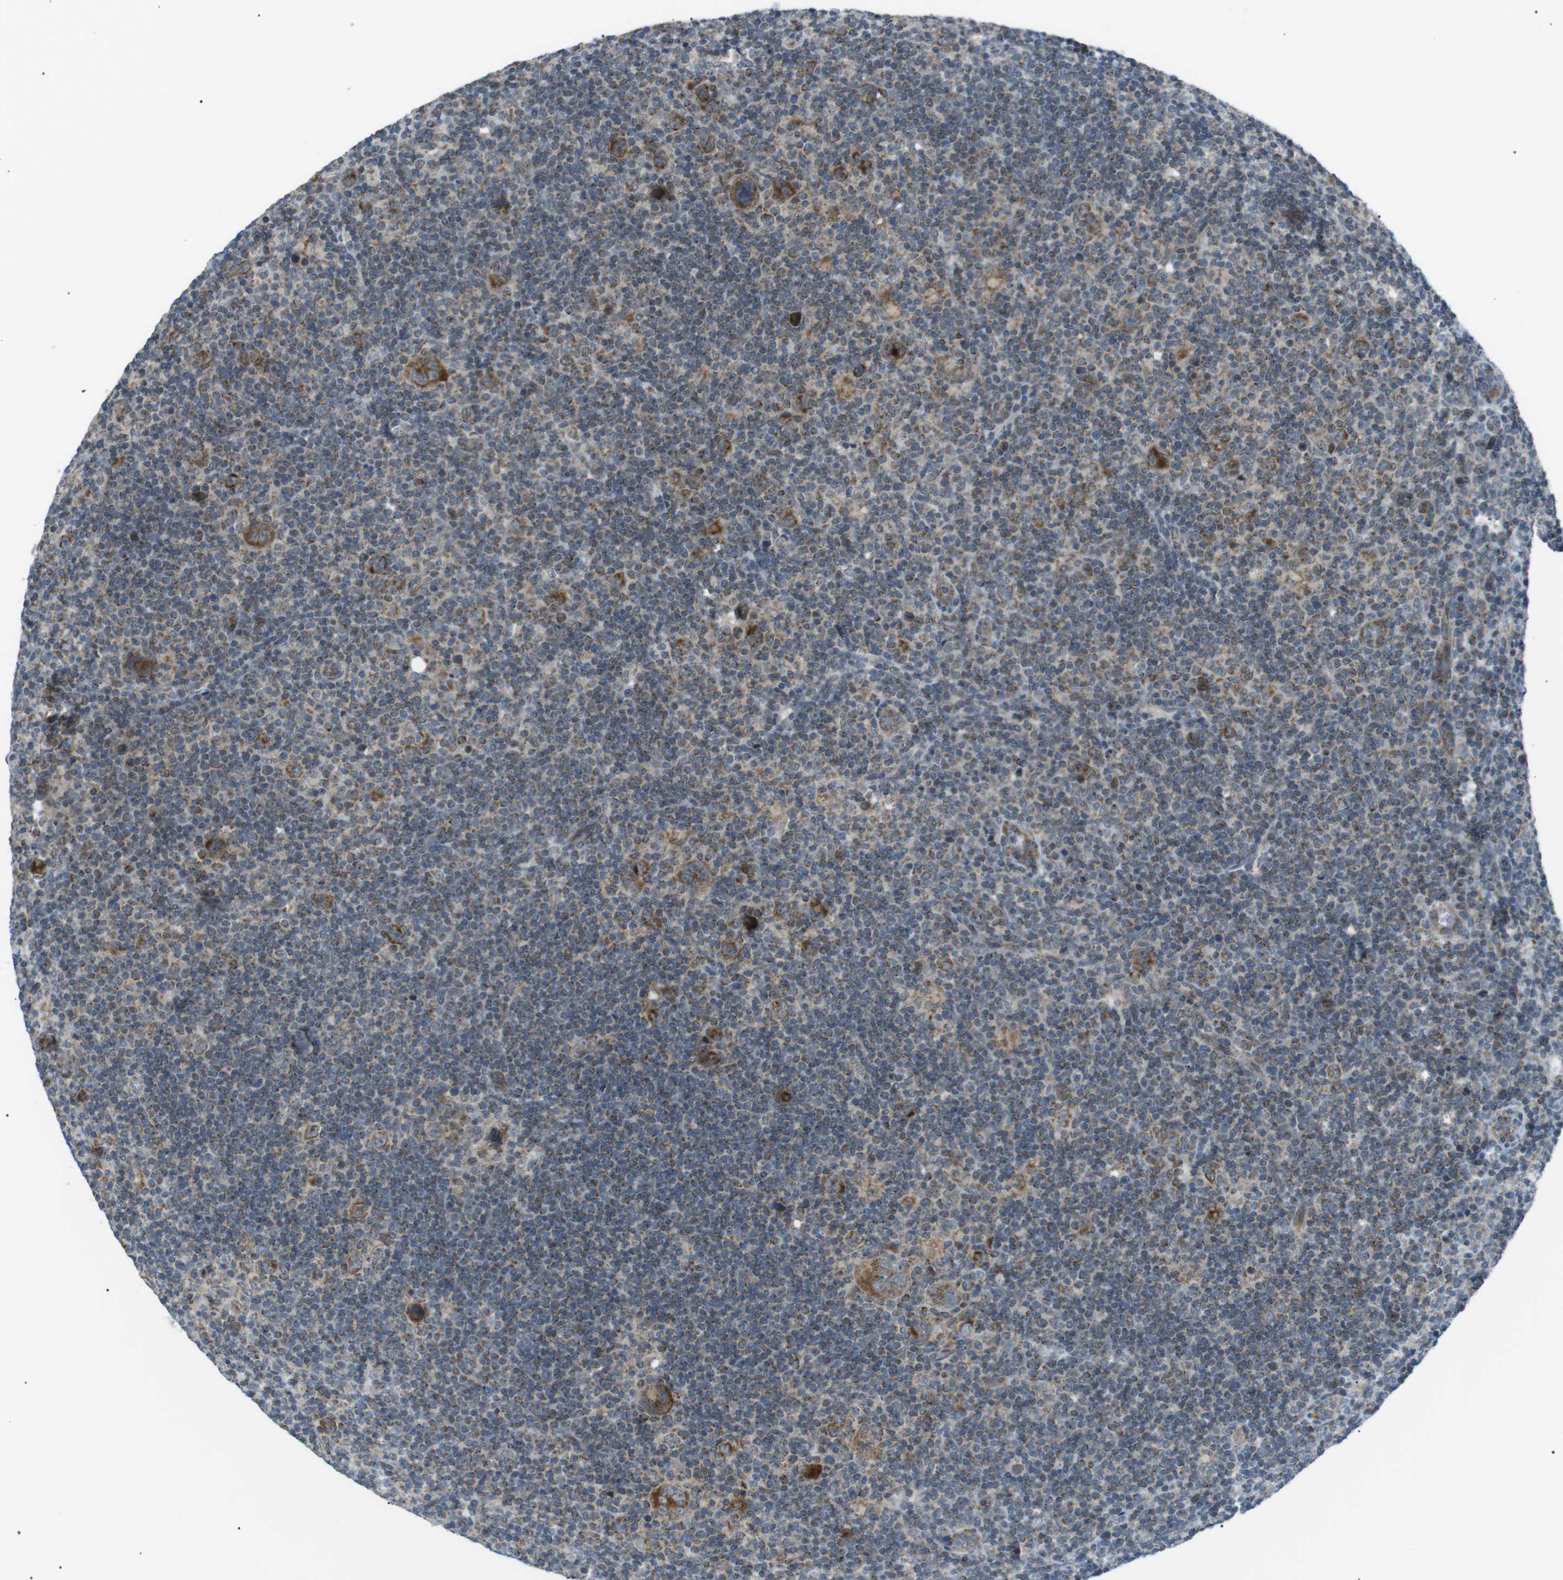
{"staining": {"intensity": "moderate", "quantity": ">75%", "location": "cytoplasmic/membranous"}, "tissue": "lymphoma", "cell_type": "Tumor cells", "image_type": "cancer", "snomed": [{"axis": "morphology", "description": "Hodgkin's disease, NOS"}, {"axis": "topography", "description": "Lymph node"}], "caption": "DAB immunohistochemical staining of human lymphoma demonstrates moderate cytoplasmic/membranous protein expression in about >75% of tumor cells.", "gene": "ARID5B", "patient": {"sex": "female", "age": 57}}